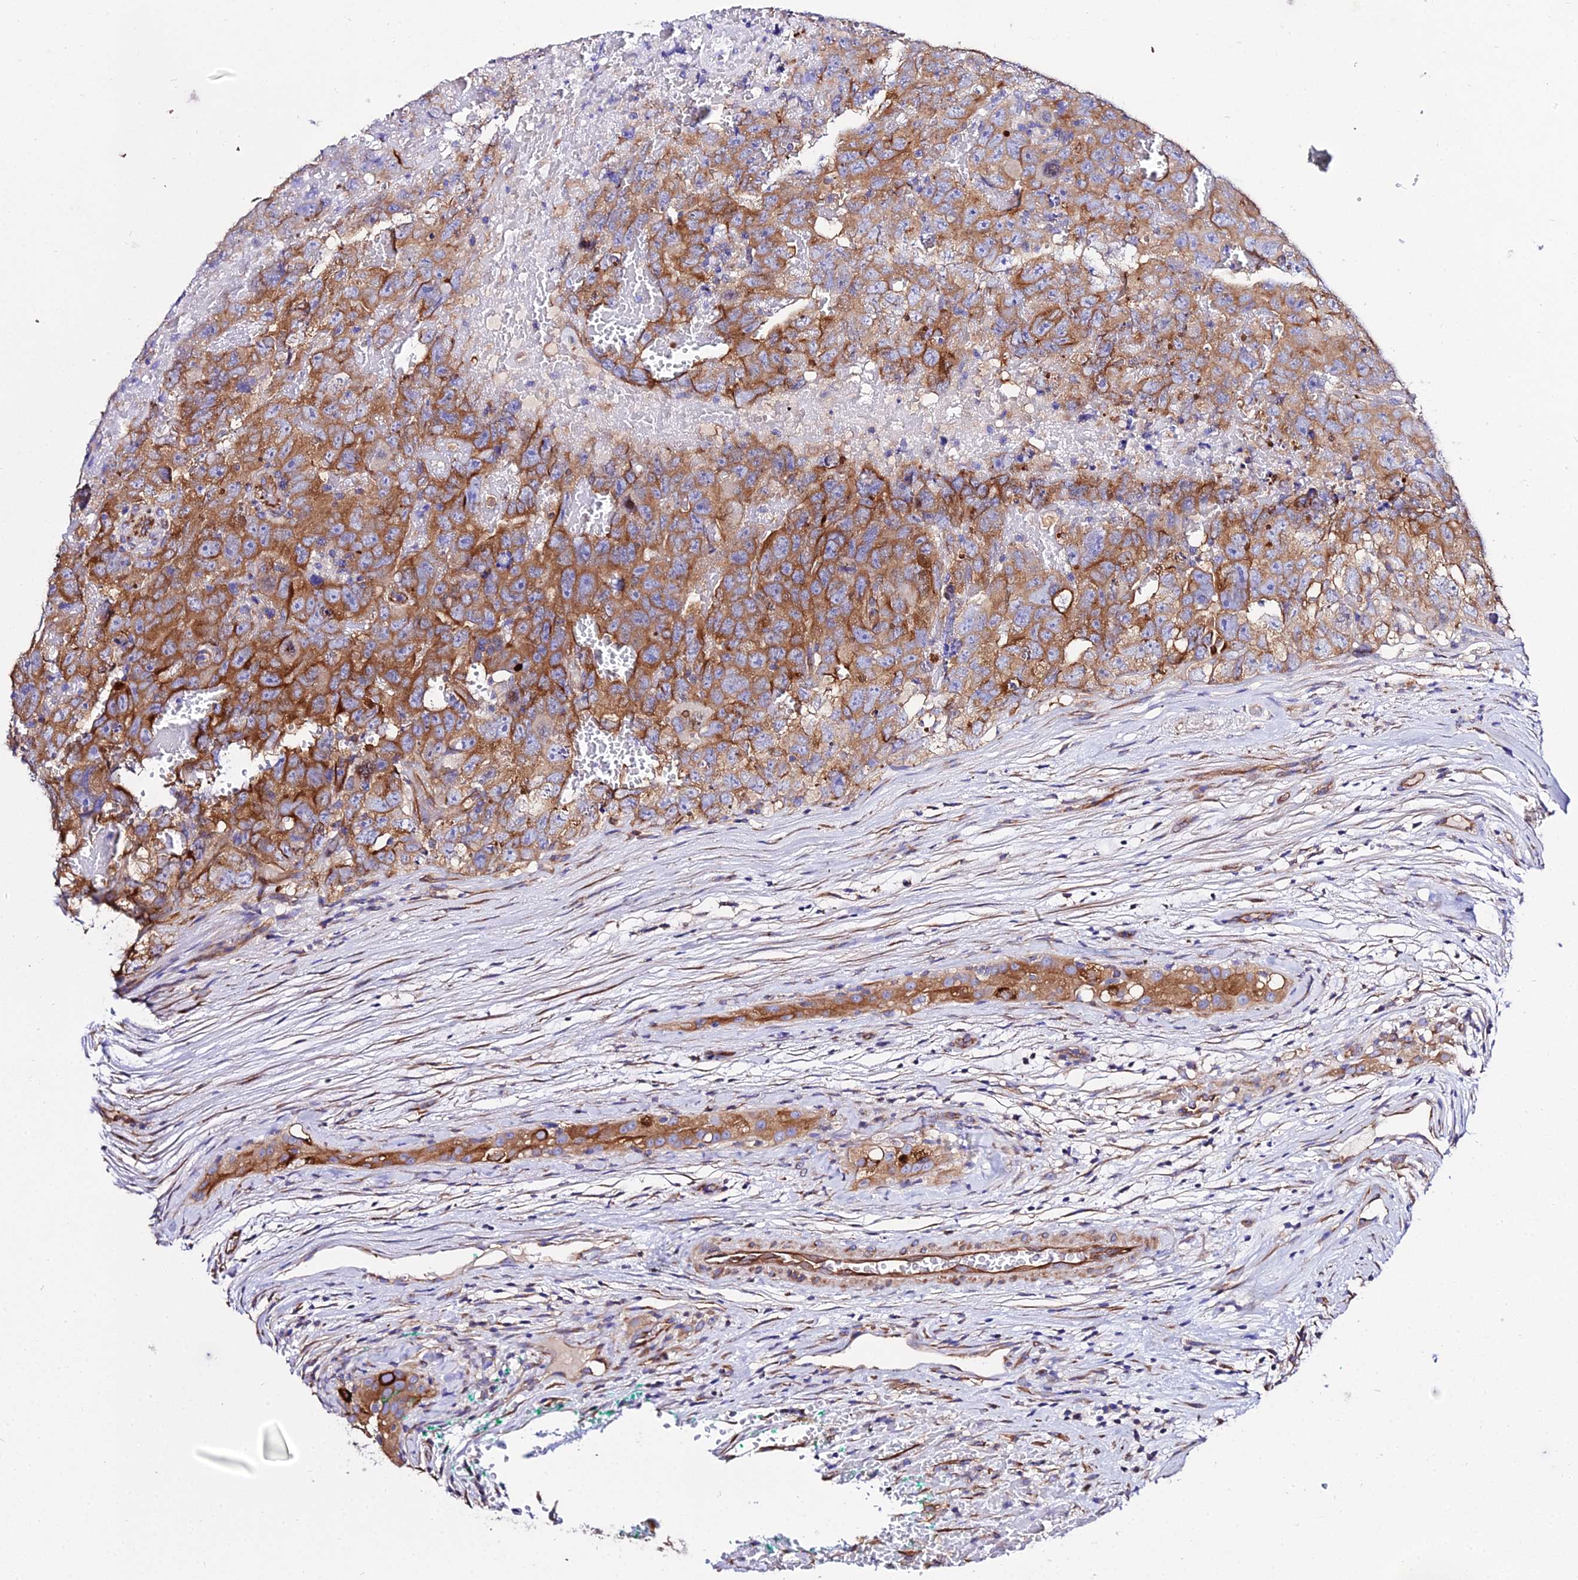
{"staining": {"intensity": "strong", "quantity": ">75%", "location": "cytoplasmic/membranous"}, "tissue": "testis cancer", "cell_type": "Tumor cells", "image_type": "cancer", "snomed": [{"axis": "morphology", "description": "Carcinoma, Embryonal, NOS"}, {"axis": "topography", "description": "Testis"}], "caption": "High-magnification brightfield microscopy of testis cancer (embryonal carcinoma) stained with DAB (3,3'-diaminobenzidine) (brown) and counterstained with hematoxylin (blue). tumor cells exhibit strong cytoplasmic/membranous staining is appreciated in approximately>75% of cells. (IHC, brightfield microscopy, high magnification).", "gene": "TUBA3D", "patient": {"sex": "male", "age": 45}}